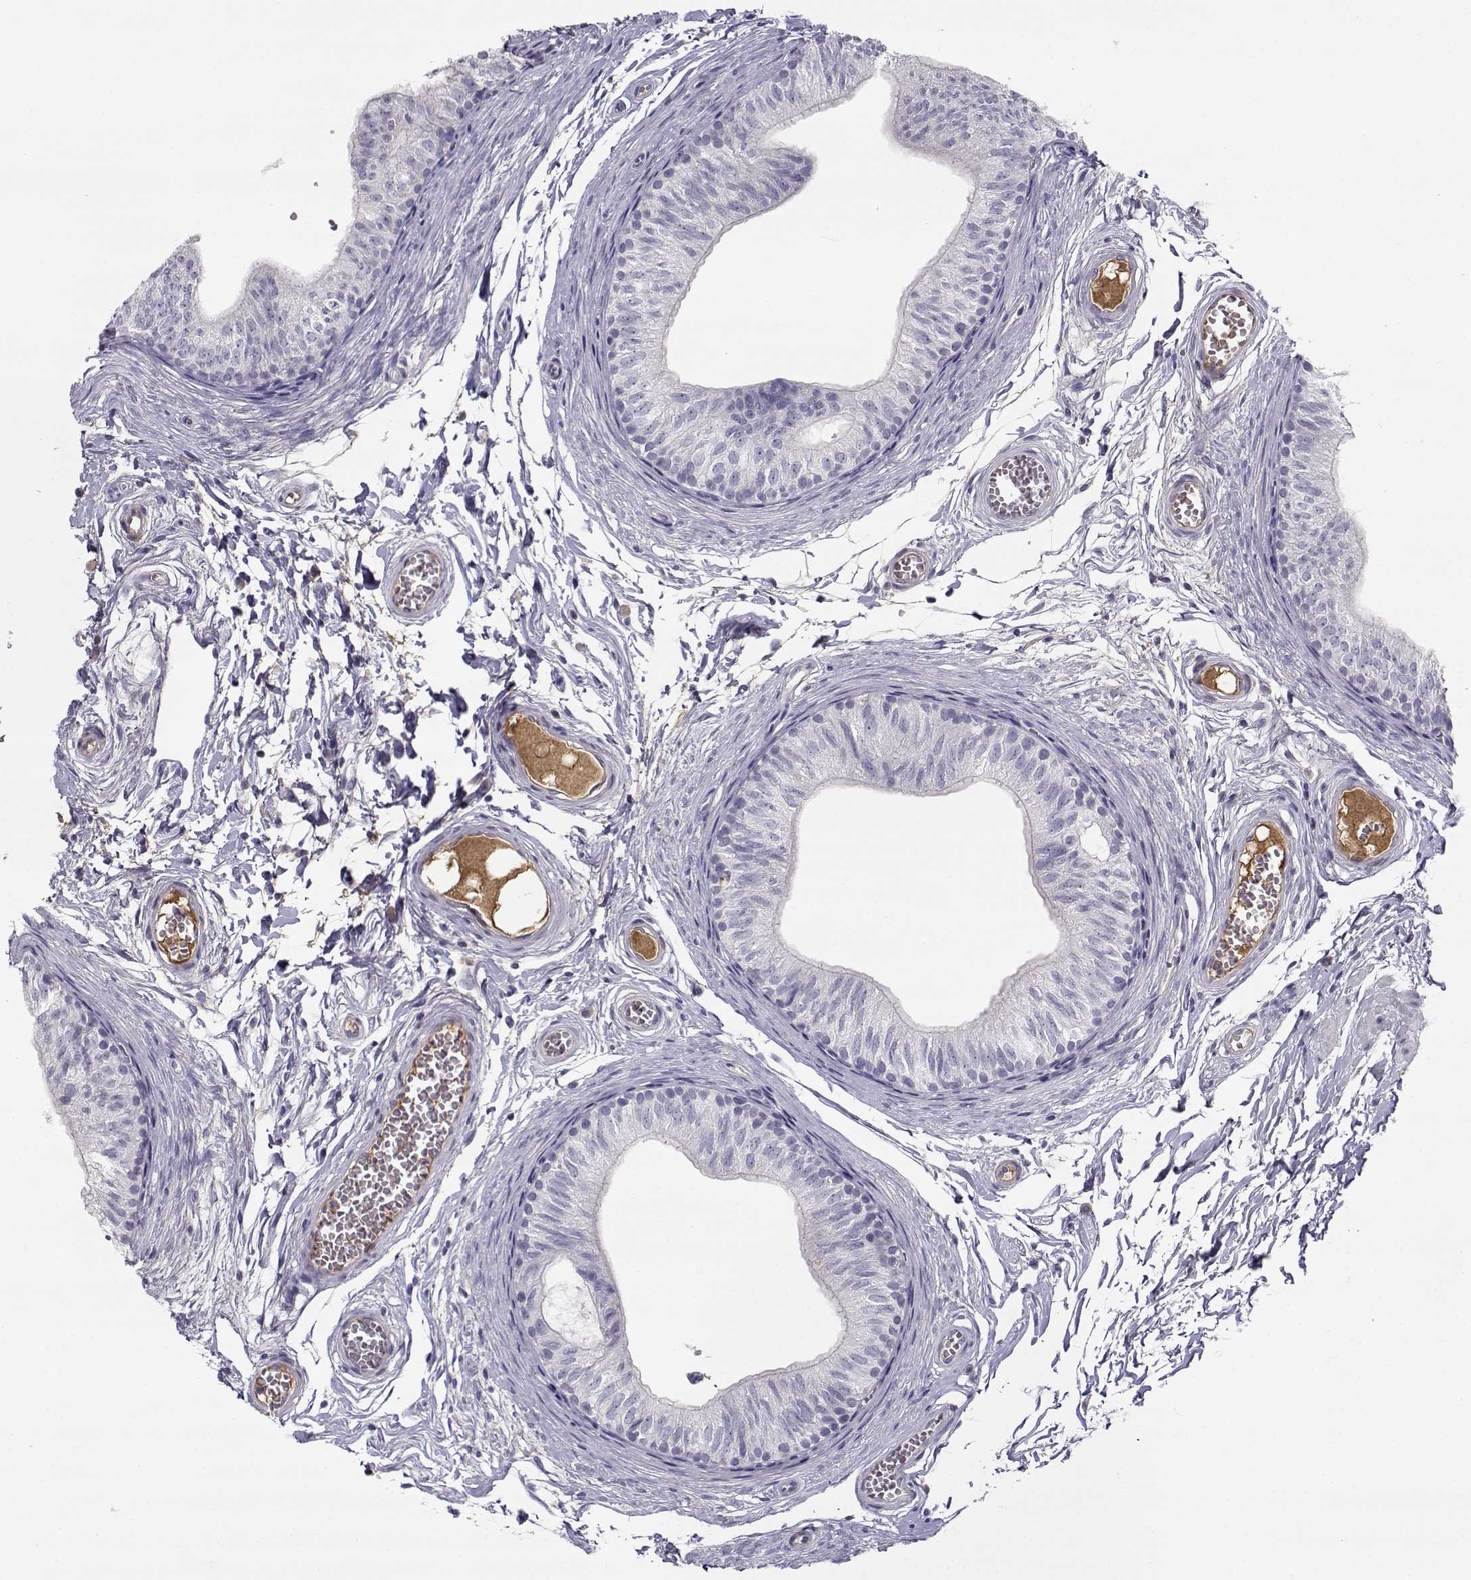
{"staining": {"intensity": "negative", "quantity": "none", "location": "none"}, "tissue": "epididymis", "cell_type": "Glandular cells", "image_type": "normal", "snomed": [{"axis": "morphology", "description": "Normal tissue, NOS"}, {"axis": "topography", "description": "Epididymis"}], "caption": "High magnification brightfield microscopy of benign epididymis stained with DAB (3,3'-diaminobenzidine) (brown) and counterstained with hematoxylin (blue): glandular cells show no significant staining. Brightfield microscopy of immunohistochemistry (IHC) stained with DAB (brown) and hematoxylin (blue), captured at high magnification.", "gene": "SLCO6A1", "patient": {"sex": "male", "age": 22}}